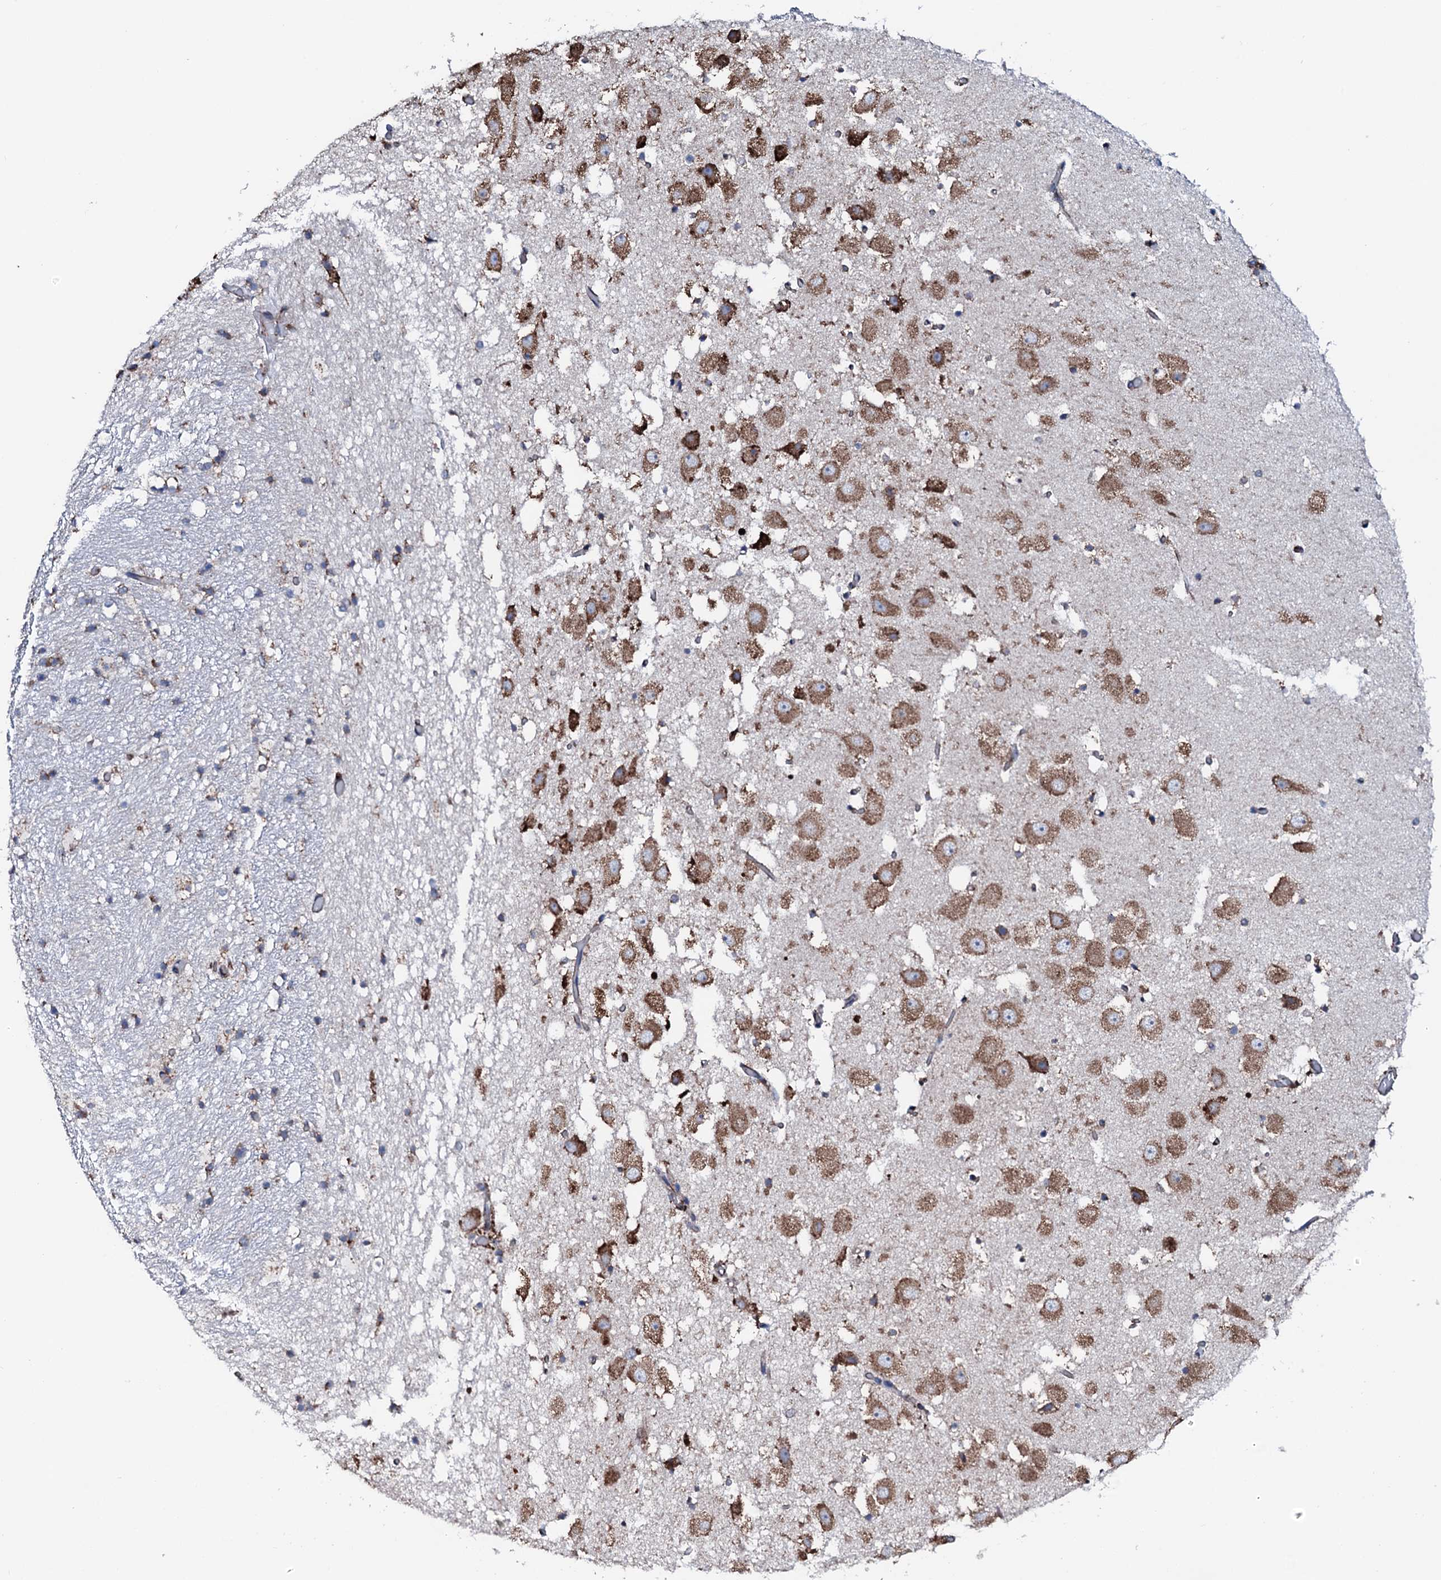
{"staining": {"intensity": "moderate", "quantity": "<25%", "location": "cytoplasmic/membranous"}, "tissue": "hippocampus", "cell_type": "Glial cells", "image_type": "normal", "snomed": [{"axis": "morphology", "description": "Normal tissue, NOS"}, {"axis": "topography", "description": "Hippocampus"}], "caption": "Glial cells display moderate cytoplasmic/membranous positivity in approximately <25% of cells in unremarkable hippocampus. The protein of interest is shown in brown color, while the nuclei are stained blue.", "gene": "AMDHD1", "patient": {"sex": "female", "age": 52}}